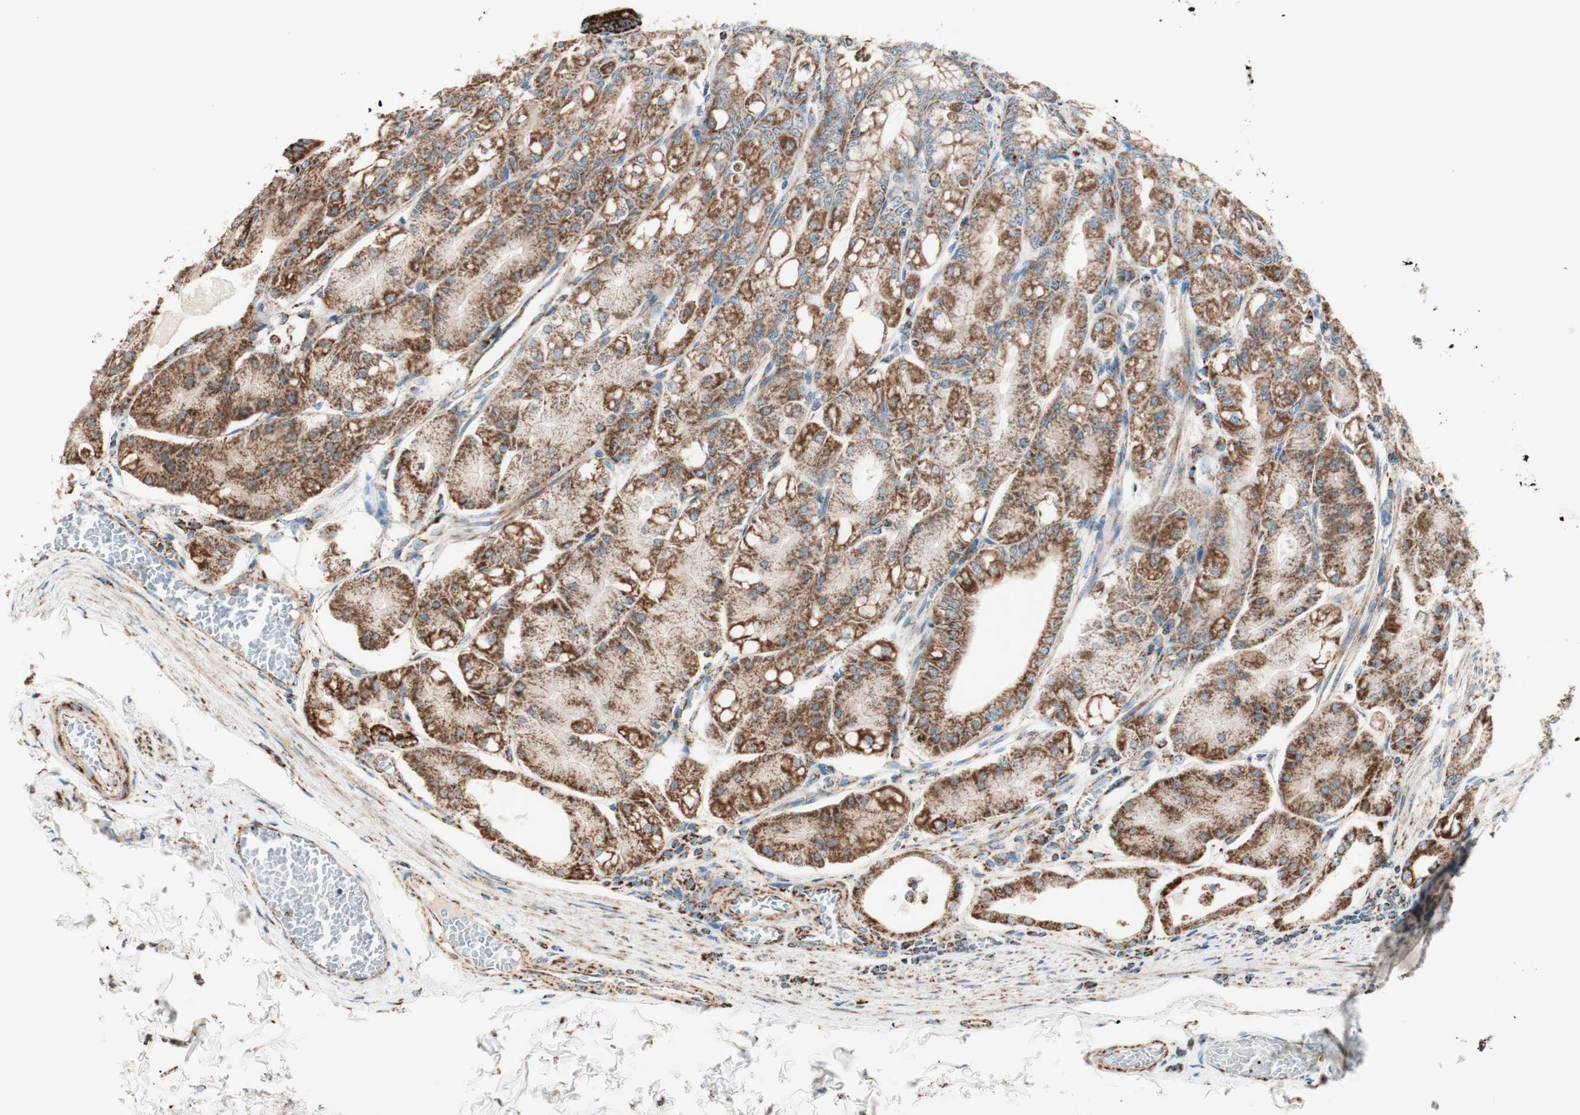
{"staining": {"intensity": "strong", "quantity": ">75%", "location": "cytoplasmic/membranous"}, "tissue": "stomach", "cell_type": "Glandular cells", "image_type": "normal", "snomed": [{"axis": "morphology", "description": "Normal tissue, NOS"}, {"axis": "topography", "description": "Stomach, lower"}], "caption": "A brown stain labels strong cytoplasmic/membranous expression of a protein in glandular cells of unremarkable stomach. Nuclei are stained in blue.", "gene": "TOMM22", "patient": {"sex": "male", "age": 71}}